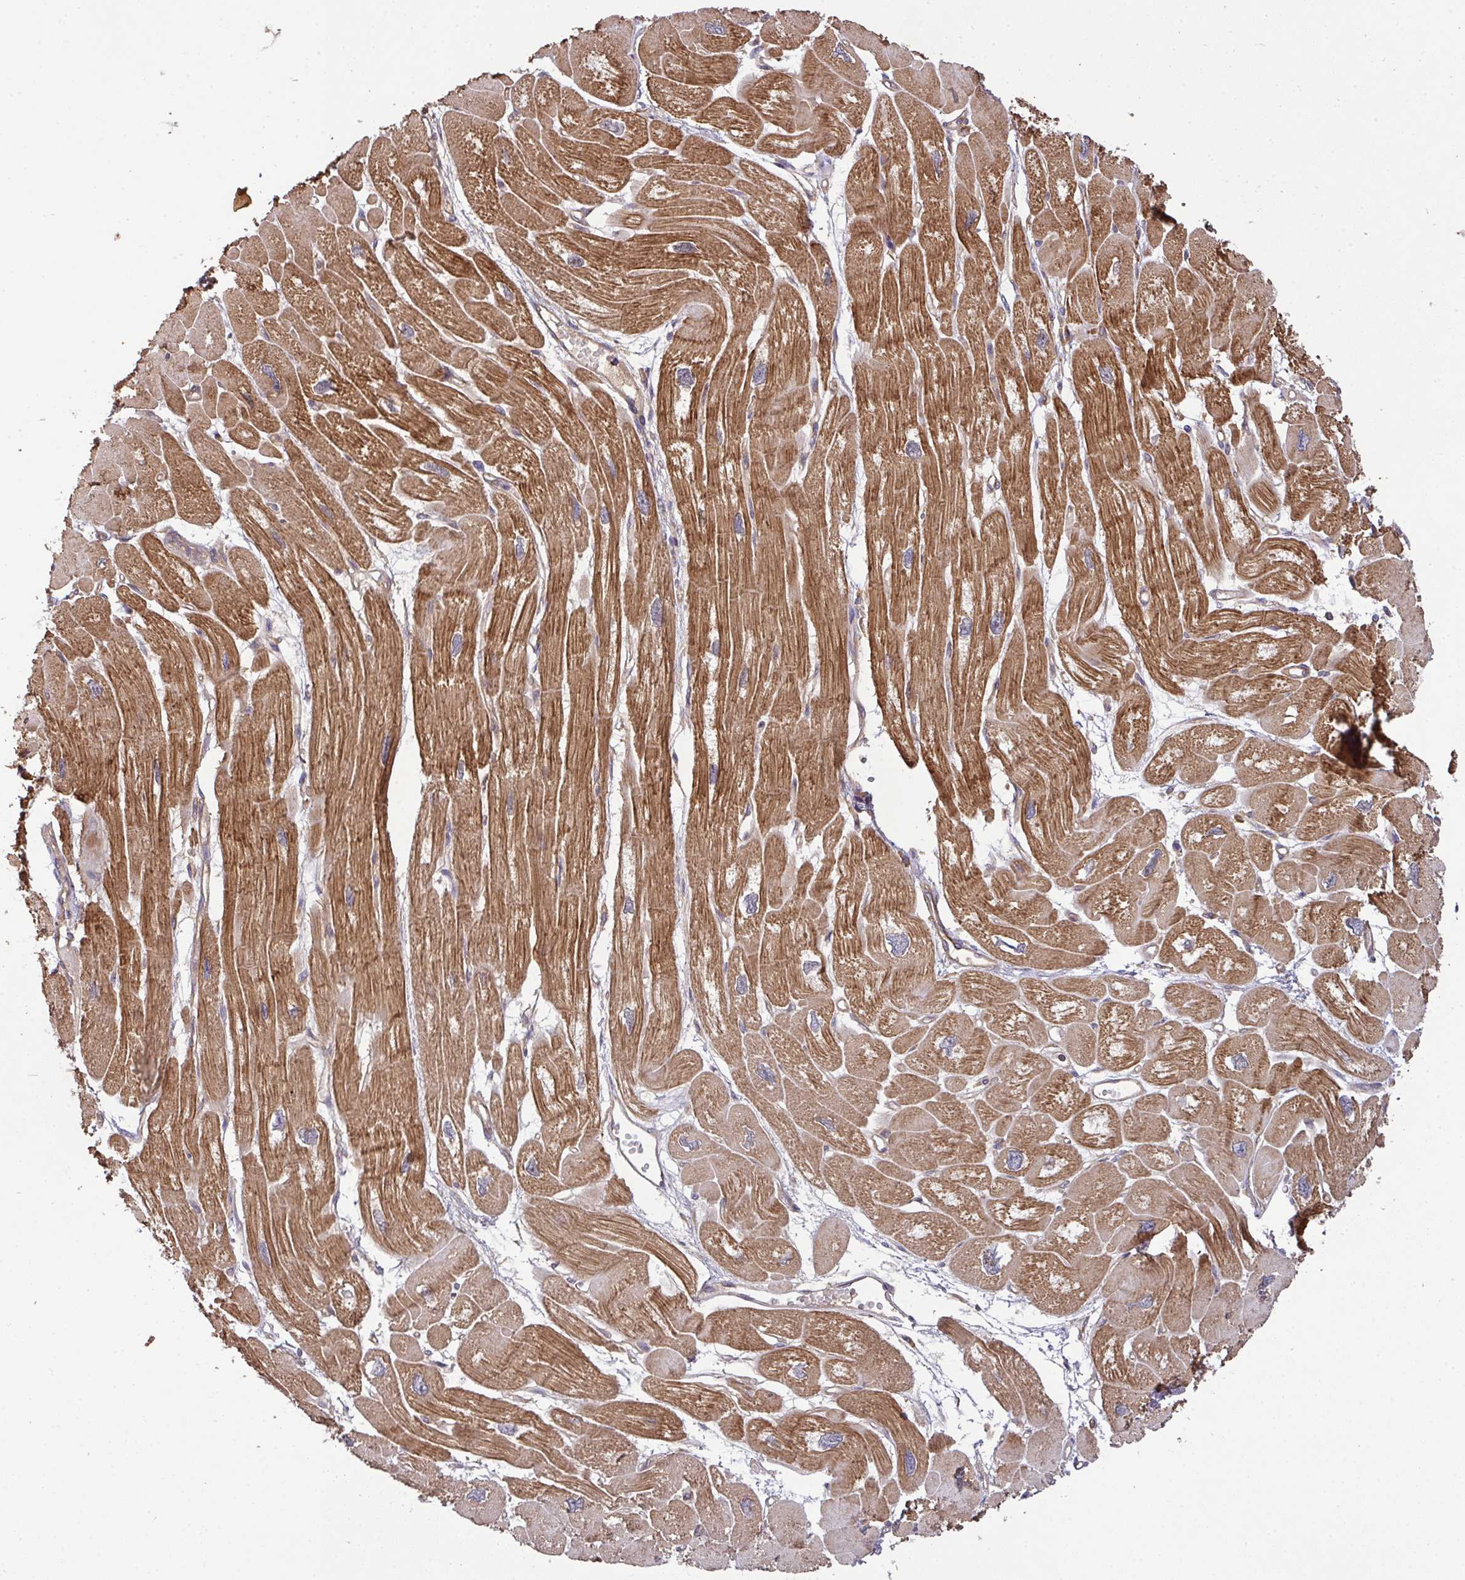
{"staining": {"intensity": "strong", "quantity": ">75%", "location": "cytoplasmic/membranous"}, "tissue": "heart muscle", "cell_type": "Cardiomyocytes", "image_type": "normal", "snomed": [{"axis": "morphology", "description": "Normal tissue, NOS"}, {"axis": "topography", "description": "Heart"}], "caption": "A brown stain highlights strong cytoplasmic/membranous expression of a protein in cardiomyocytes of benign human heart muscle. (brown staining indicates protein expression, while blue staining denotes nuclei).", "gene": "GSPT1", "patient": {"sex": "male", "age": 42}}